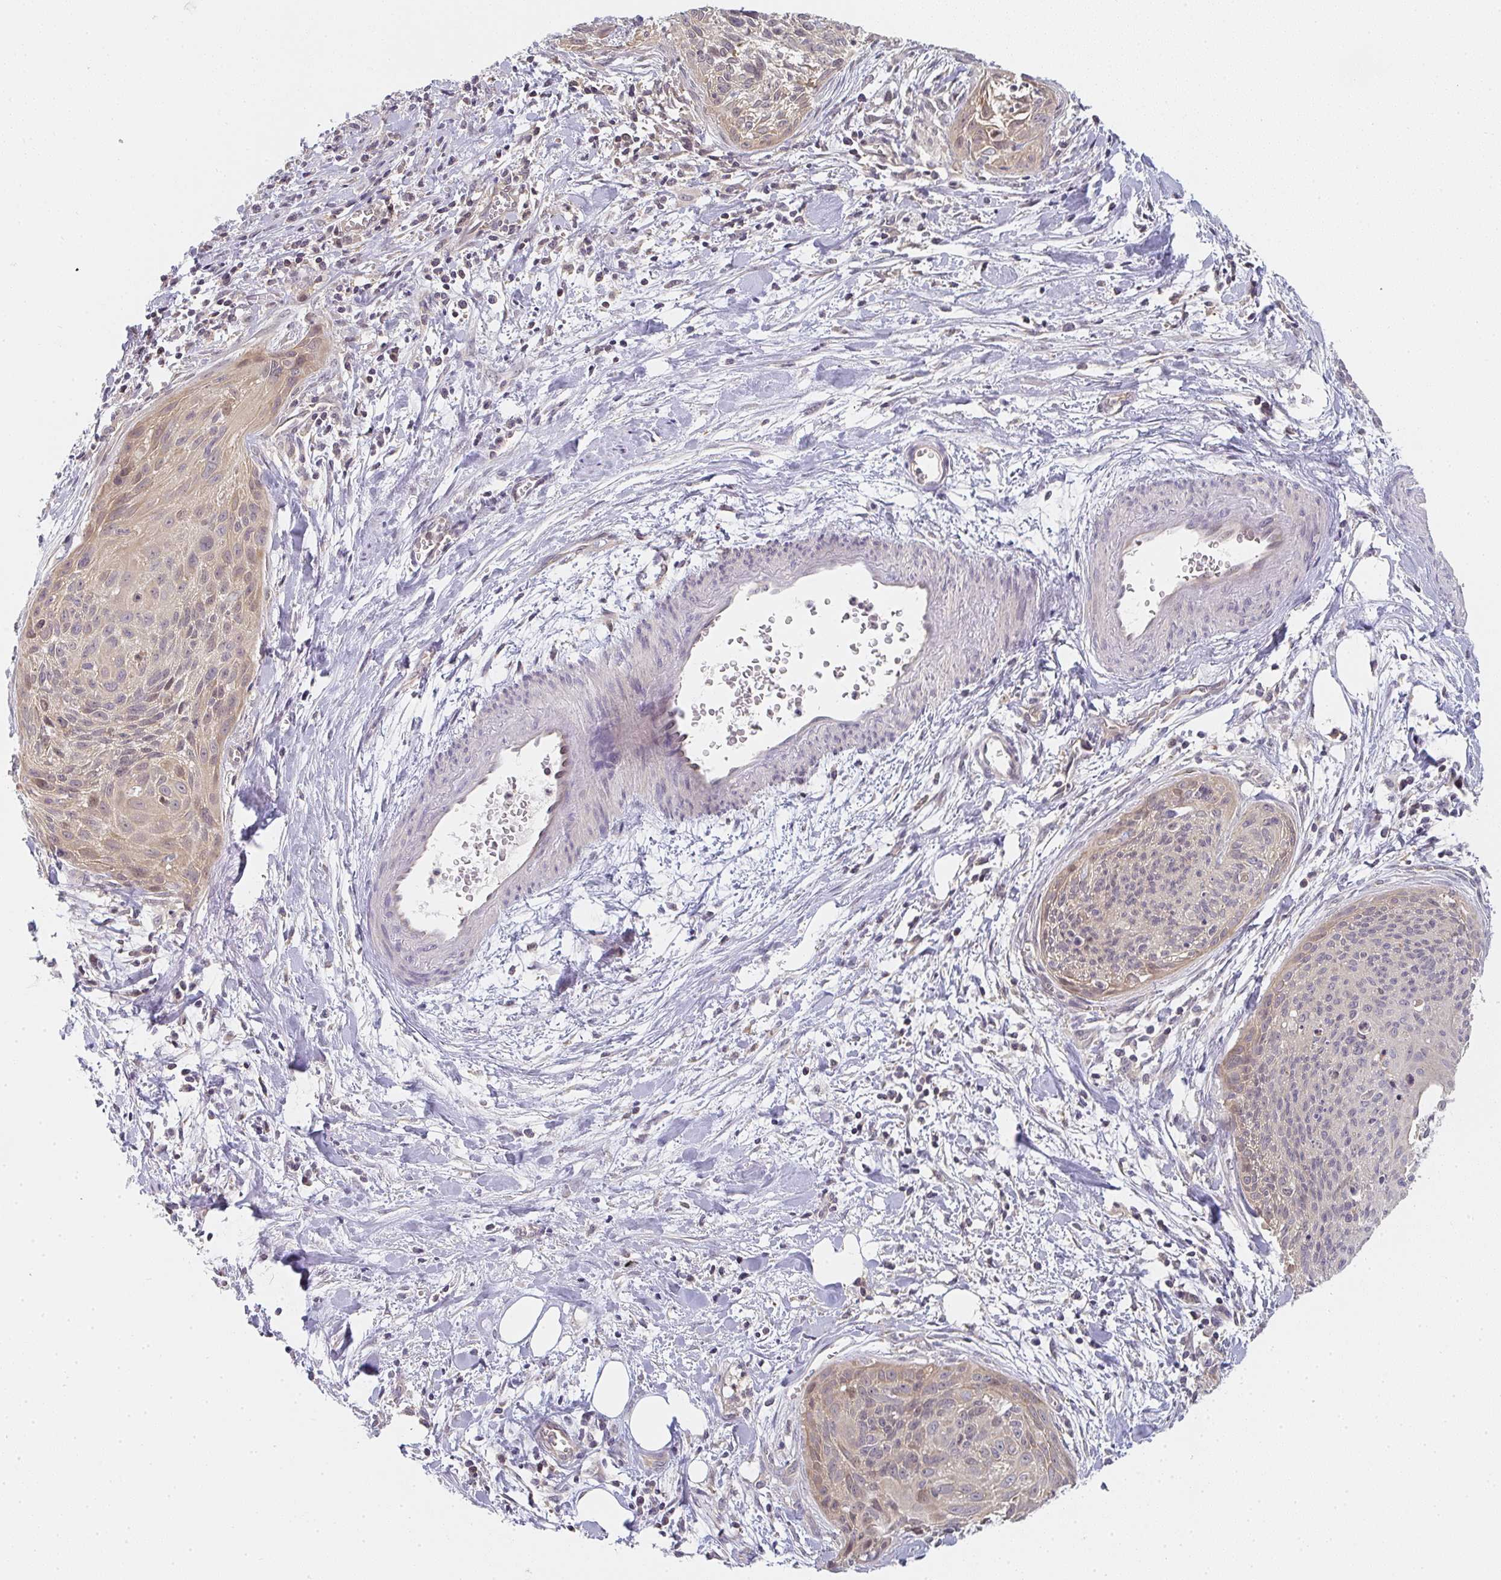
{"staining": {"intensity": "weak", "quantity": "25%-75%", "location": "cytoplasmic/membranous"}, "tissue": "cervical cancer", "cell_type": "Tumor cells", "image_type": "cancer", "snomed": [{"axis": "morphology", "description": "Squamous cell carcinoma, NOS"}, {"axis": "topography", "description": "Cervix"}], "caption": "Protein expression analysis of human squamous cell carcinoma (cervical) reveals weak cytoplasmic/membranous expression in approximately 25%-75% of tumor cells. Immunohistochemistry stains the protein in brown and the nuclei are stained blue.", "gene": "GSDMB", "patient": {"sex": "female", "age": 55}}